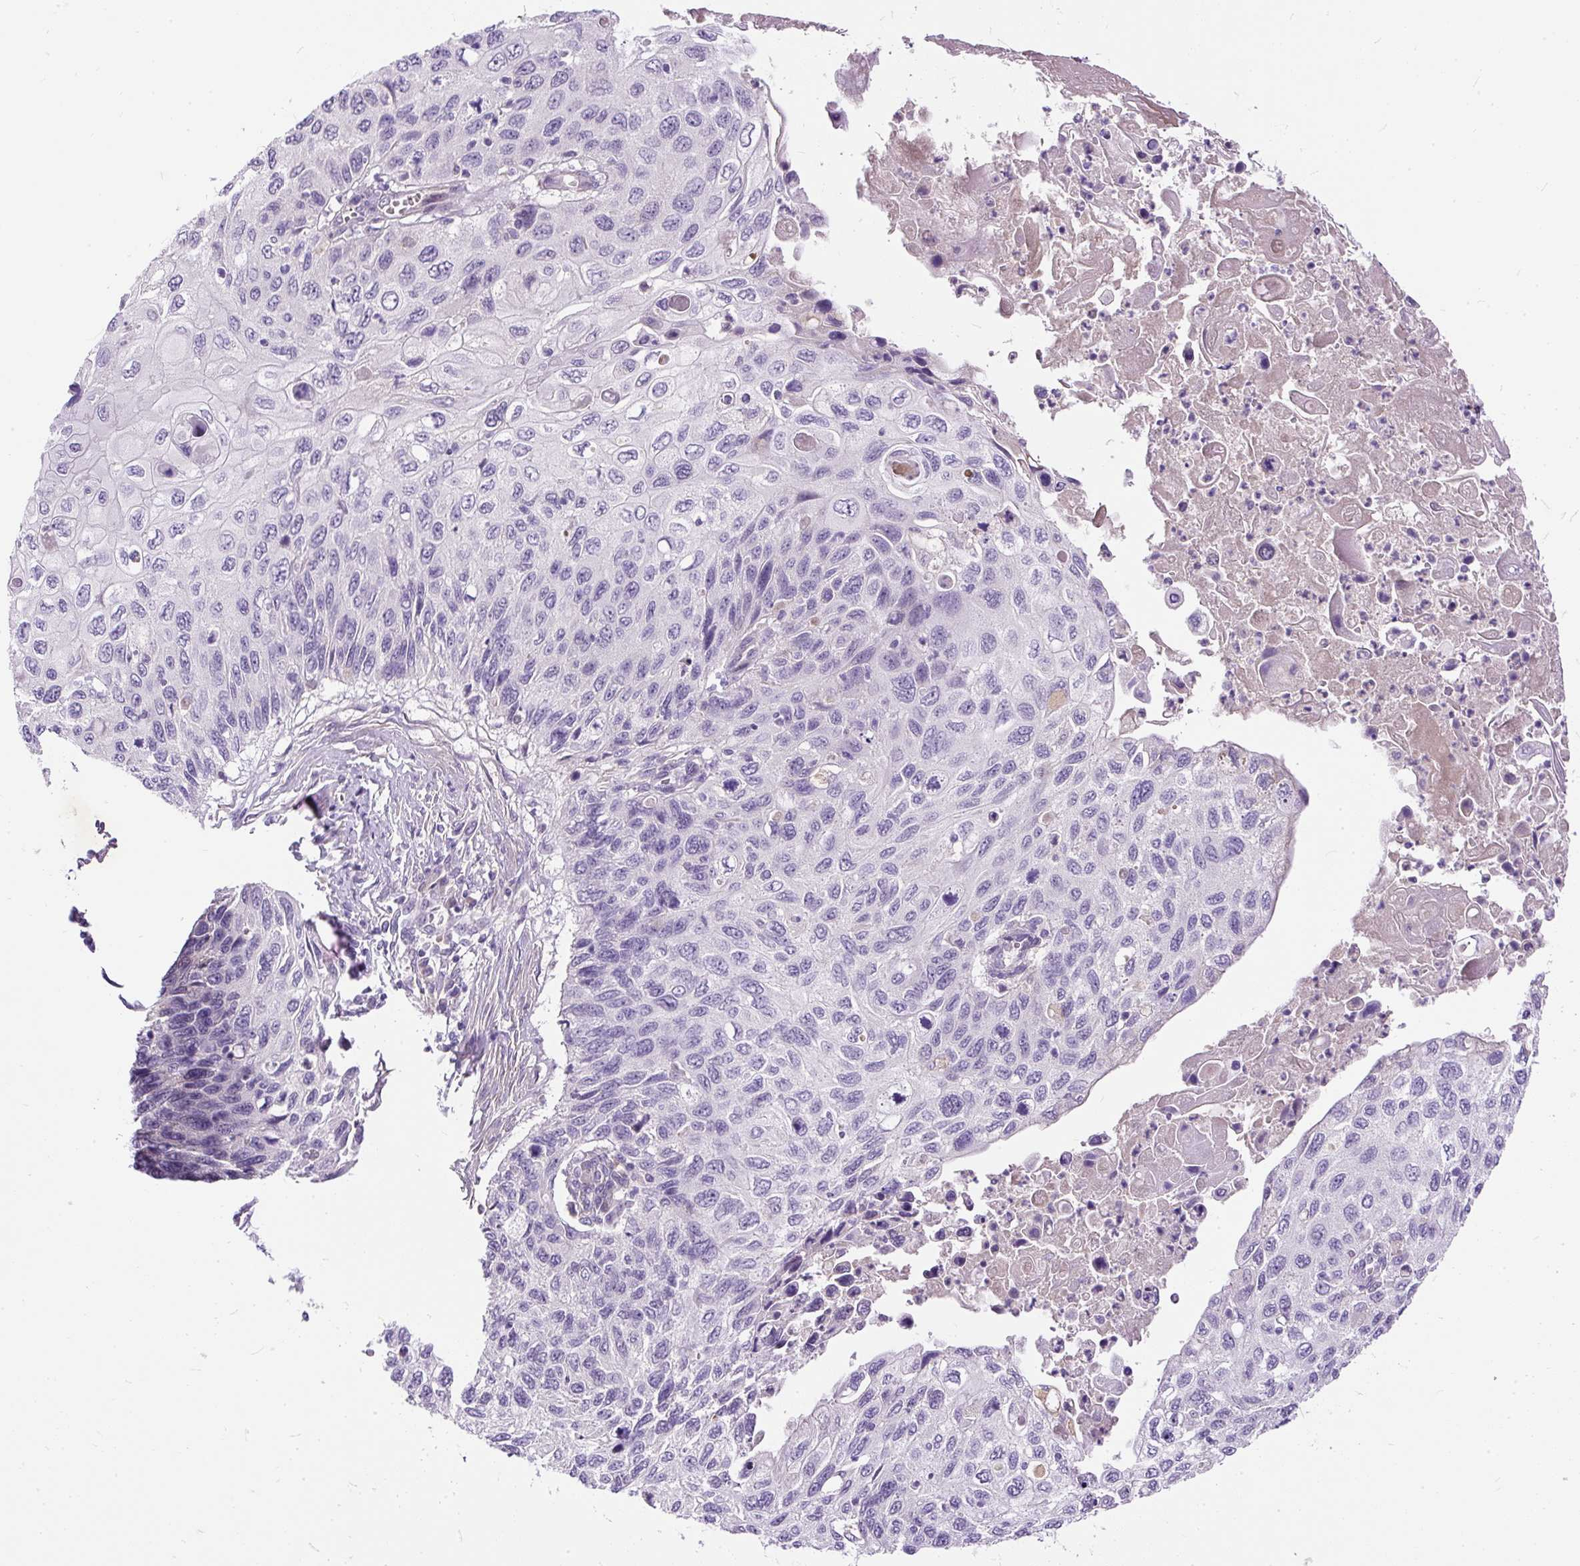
{"staining": {"intensity": "negative", "quantity": "none", "location": "none"}, "tissue": "cervical cancer", "cell_type": "Tumor cells", "image_type": "cancer", "snomed": [{"axis": "morphology", "description": "Squamous cell carcinoma, NOS"}, {"axis": "topography", "description": "Cervix"}], "caption": "Immunohistochemical staining of cervical cancer (squamous cell carcinoma) exhibits no significant expression in tumor cells. (Immunohistochemistry (ihc), brightfield microscopy, high magnification).", "gene": "KRTAP20-3", "patient": {"sex": "female", "age": 70}}